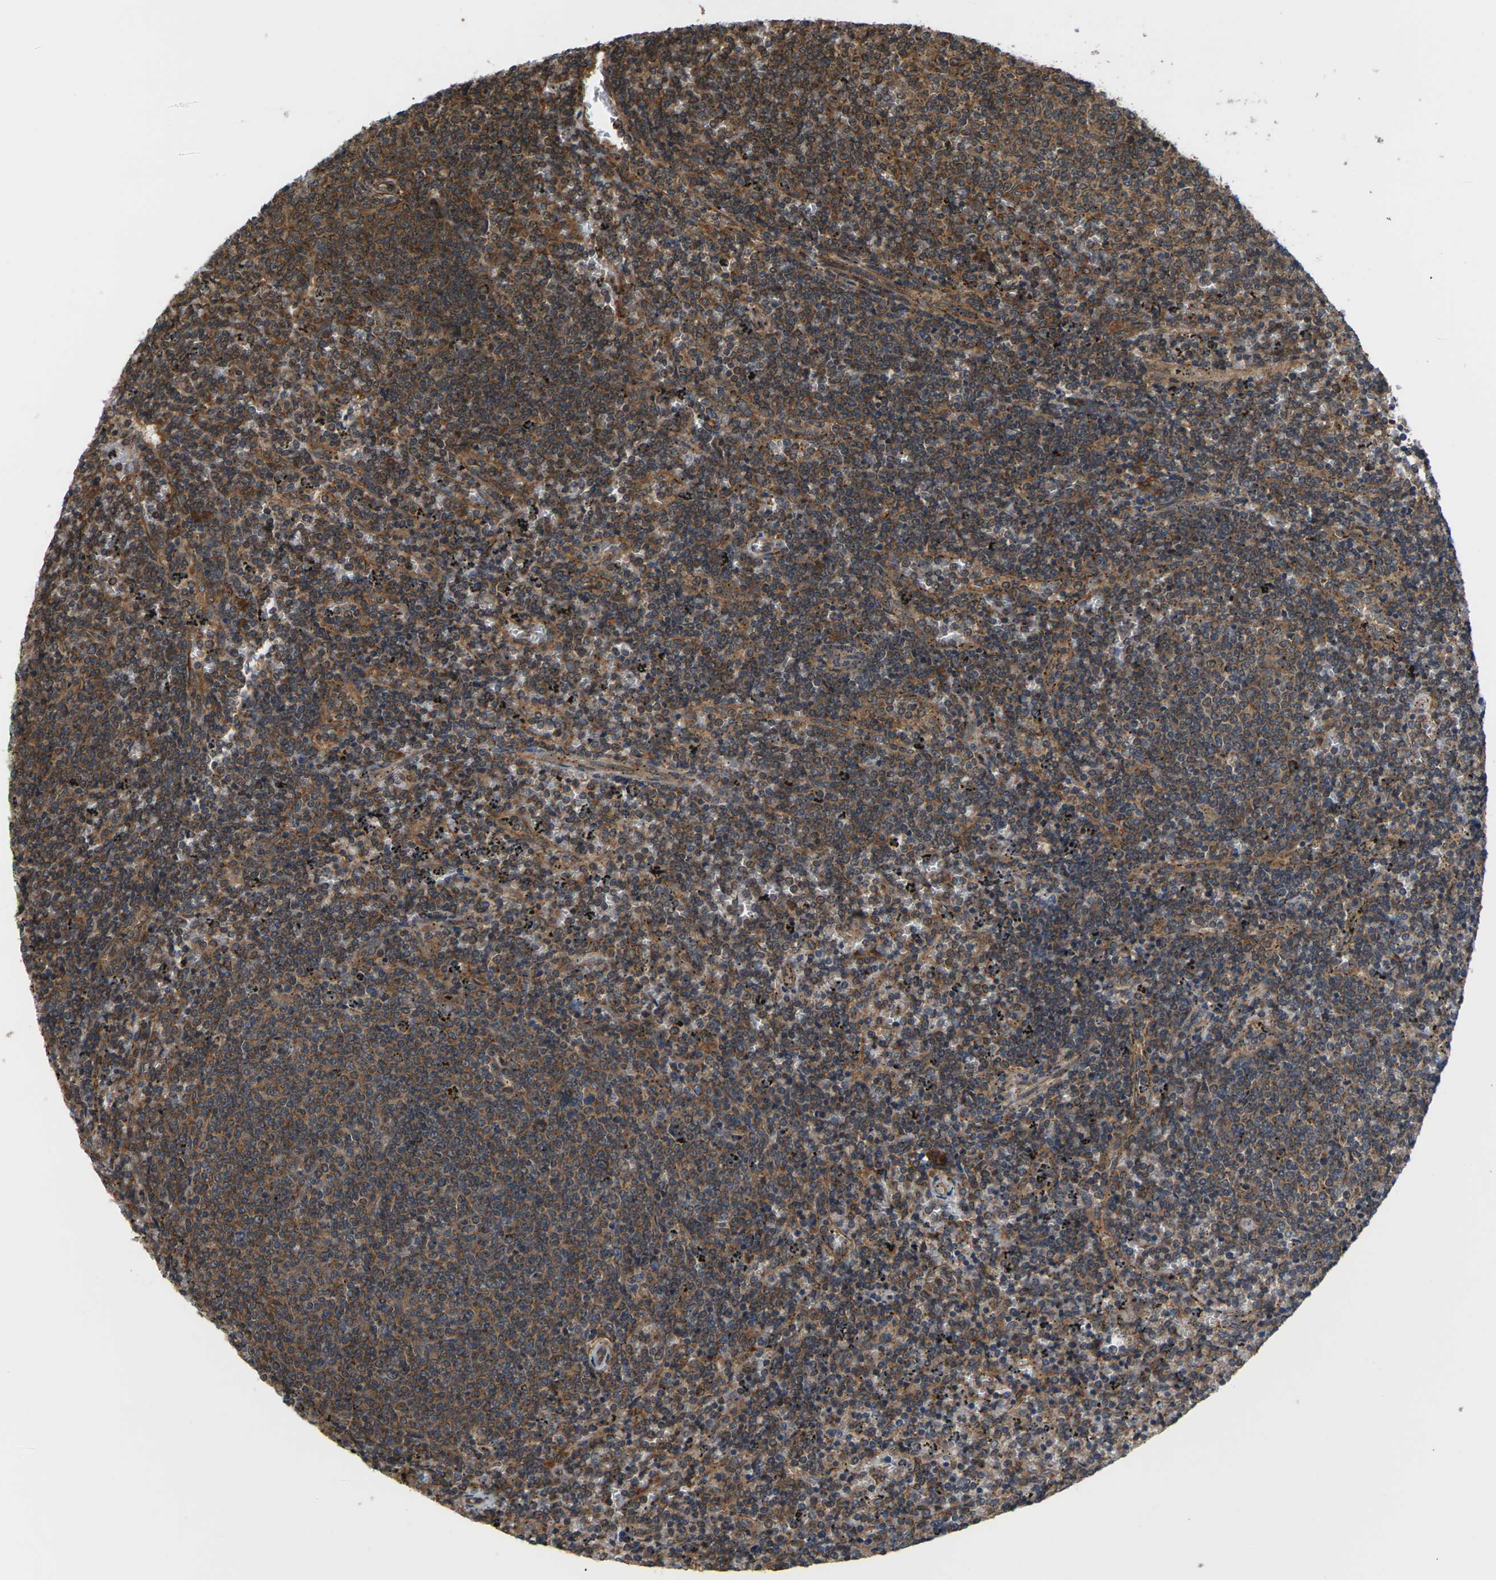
{"staining": {"intensity": "strong", "quantity": ">75%", "location": "cytoplasmic/membranous"}, "tissue": "lymphoma", "cell_type": "Tumor cells", "image_type": "cancer", "snomed": [{"axis": "morphology", "description": "Malignant lymphoma, non-Hodgkin's type, Low grade"}, {"axis": "topography", "description": "Spleen"}], "caption": "DAB (3,3'-diaminobenzidine) immunohistochemical staining of lymphoma reveals strong cytoplasmic/membranous protein positivity in about >75% of tumor cells. (DAB (3,3'-diaminobenzidine) IHC with brightfield microscopy, high magnification).", "gene": "NRAS", "patient": {"sex": "female", "age": 50}}